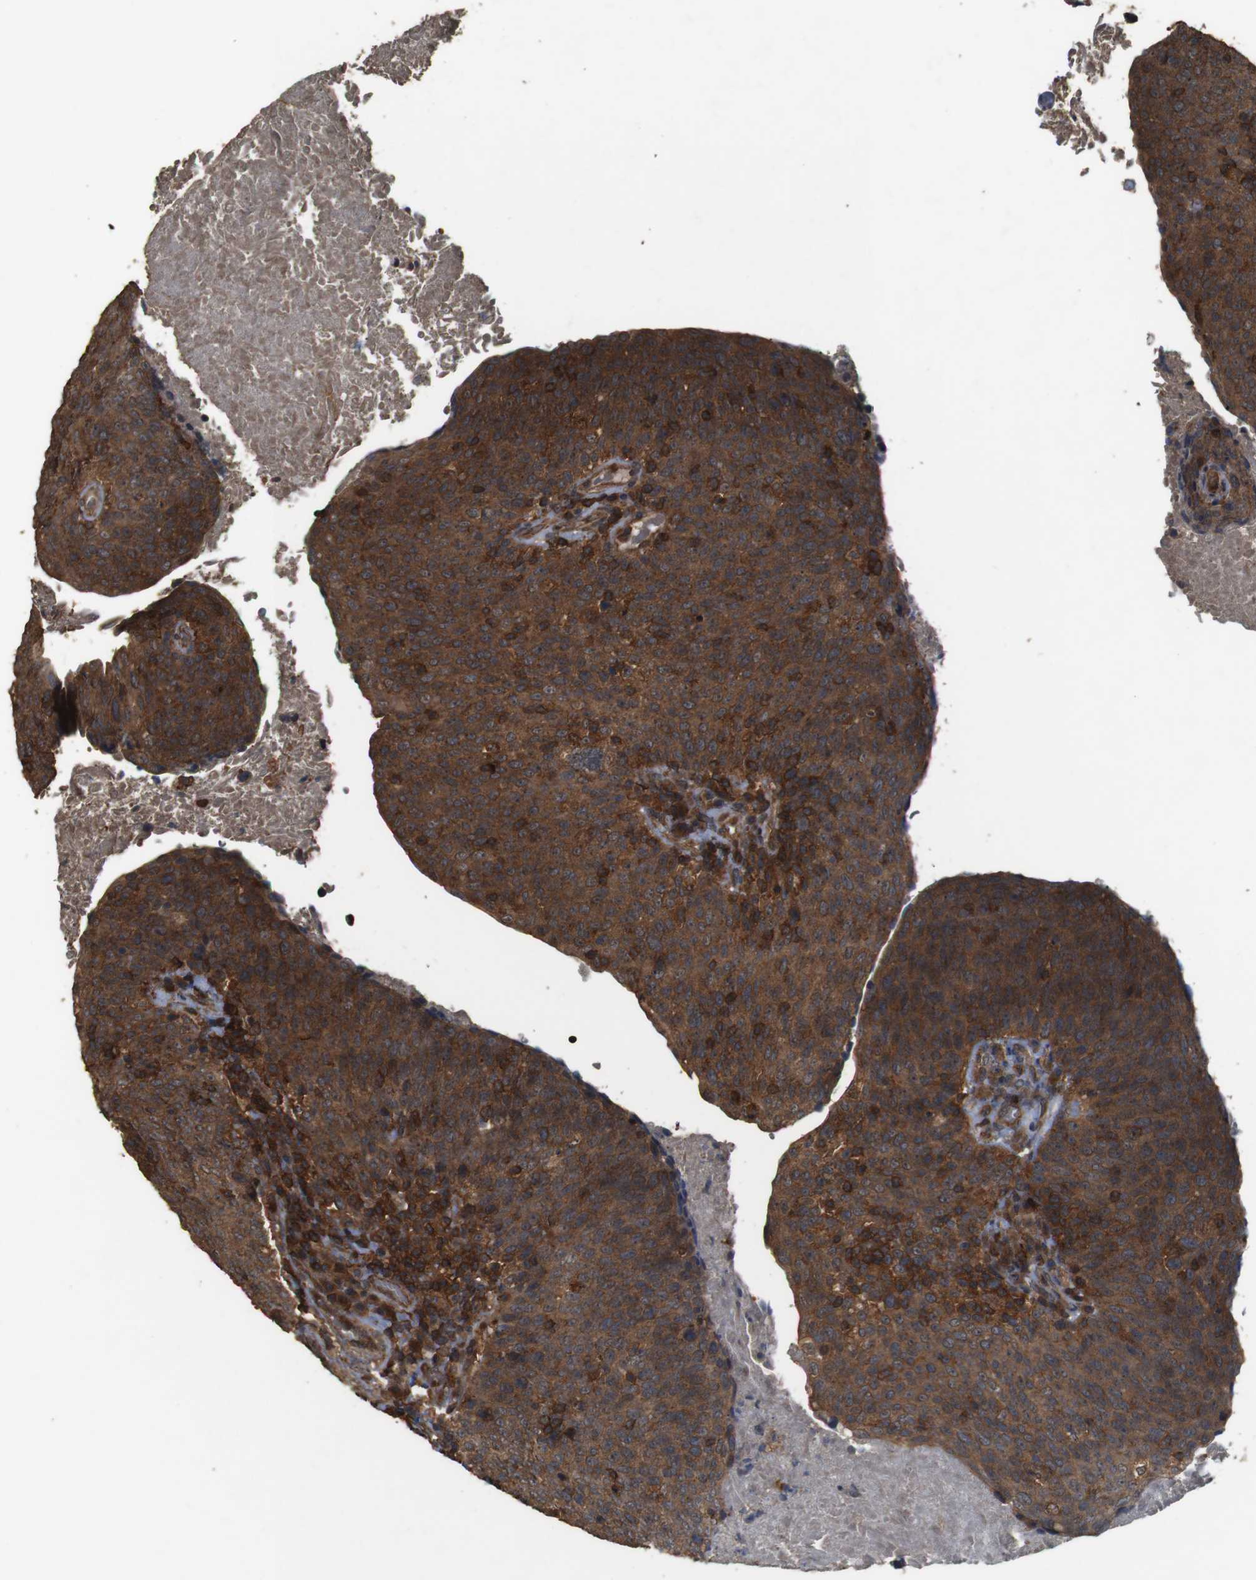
{"staining": {"intensity": "strong", "quantity": ">75%", "location": "cytoplasmic/membranous"}, "tissue": "head and neck cancer", "cell_type": "Tumor cells", "image_type": "cancer", "snomed": [{"axis": "morphology", "description": "Squamous cell carcinoma, NOS"}, {"axis": "morphology", "description": "Squamous cell carcinoma, metastatic, NOS"}, {"axis": "topography", "description": "Lymph node"}, {"axis": "topography", "description": "Head-Neck"}], "caption": "Protein staining reveals strong cytoplasmic/membranous expression in approximately >75% of tumor cells in metastatic squamous cell carcinoma (head and neck).", "gene": "BAG4", "patient": {"sex": "male", "age": 62}}